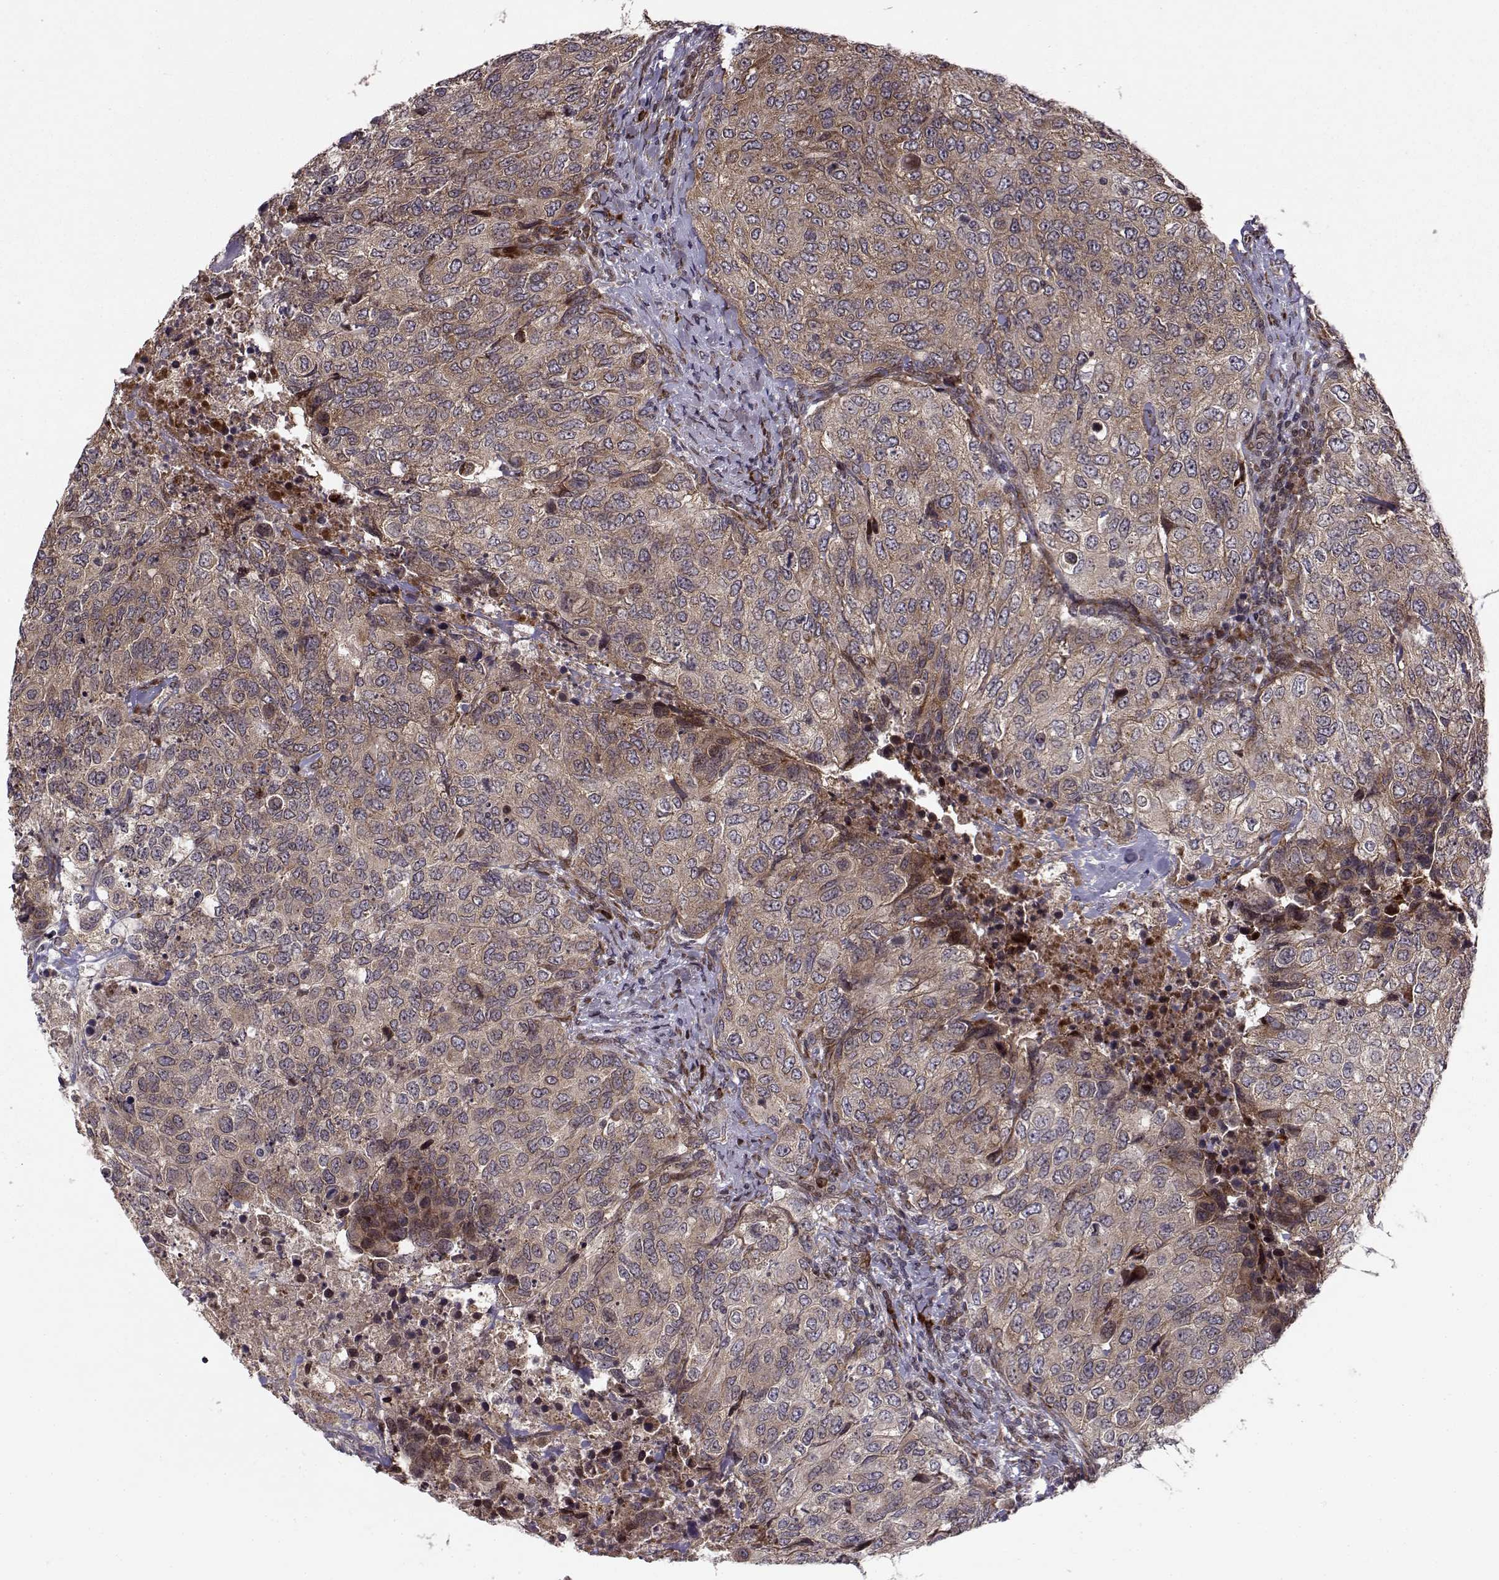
{"staining": {"intensity": "moderate", "quantity": ">75%", "location": "cytoplasmic/membranous"}, "tissue": "urothelial cancer", "cell_type": "Tumor cells", "image_type": "cancer", "snomed": [{"axis": "morphology", "description": "Urothelial carcinoma, High grade"}, {"axis": "topography", "description": "Urinary bladder"}], "caption": "High-grade urothelial carcinoma stained with a protein marker reveals moderate staining in tumor cells.", "gene": "RPL31", "patient": {"sex": "female", "age": 78}}